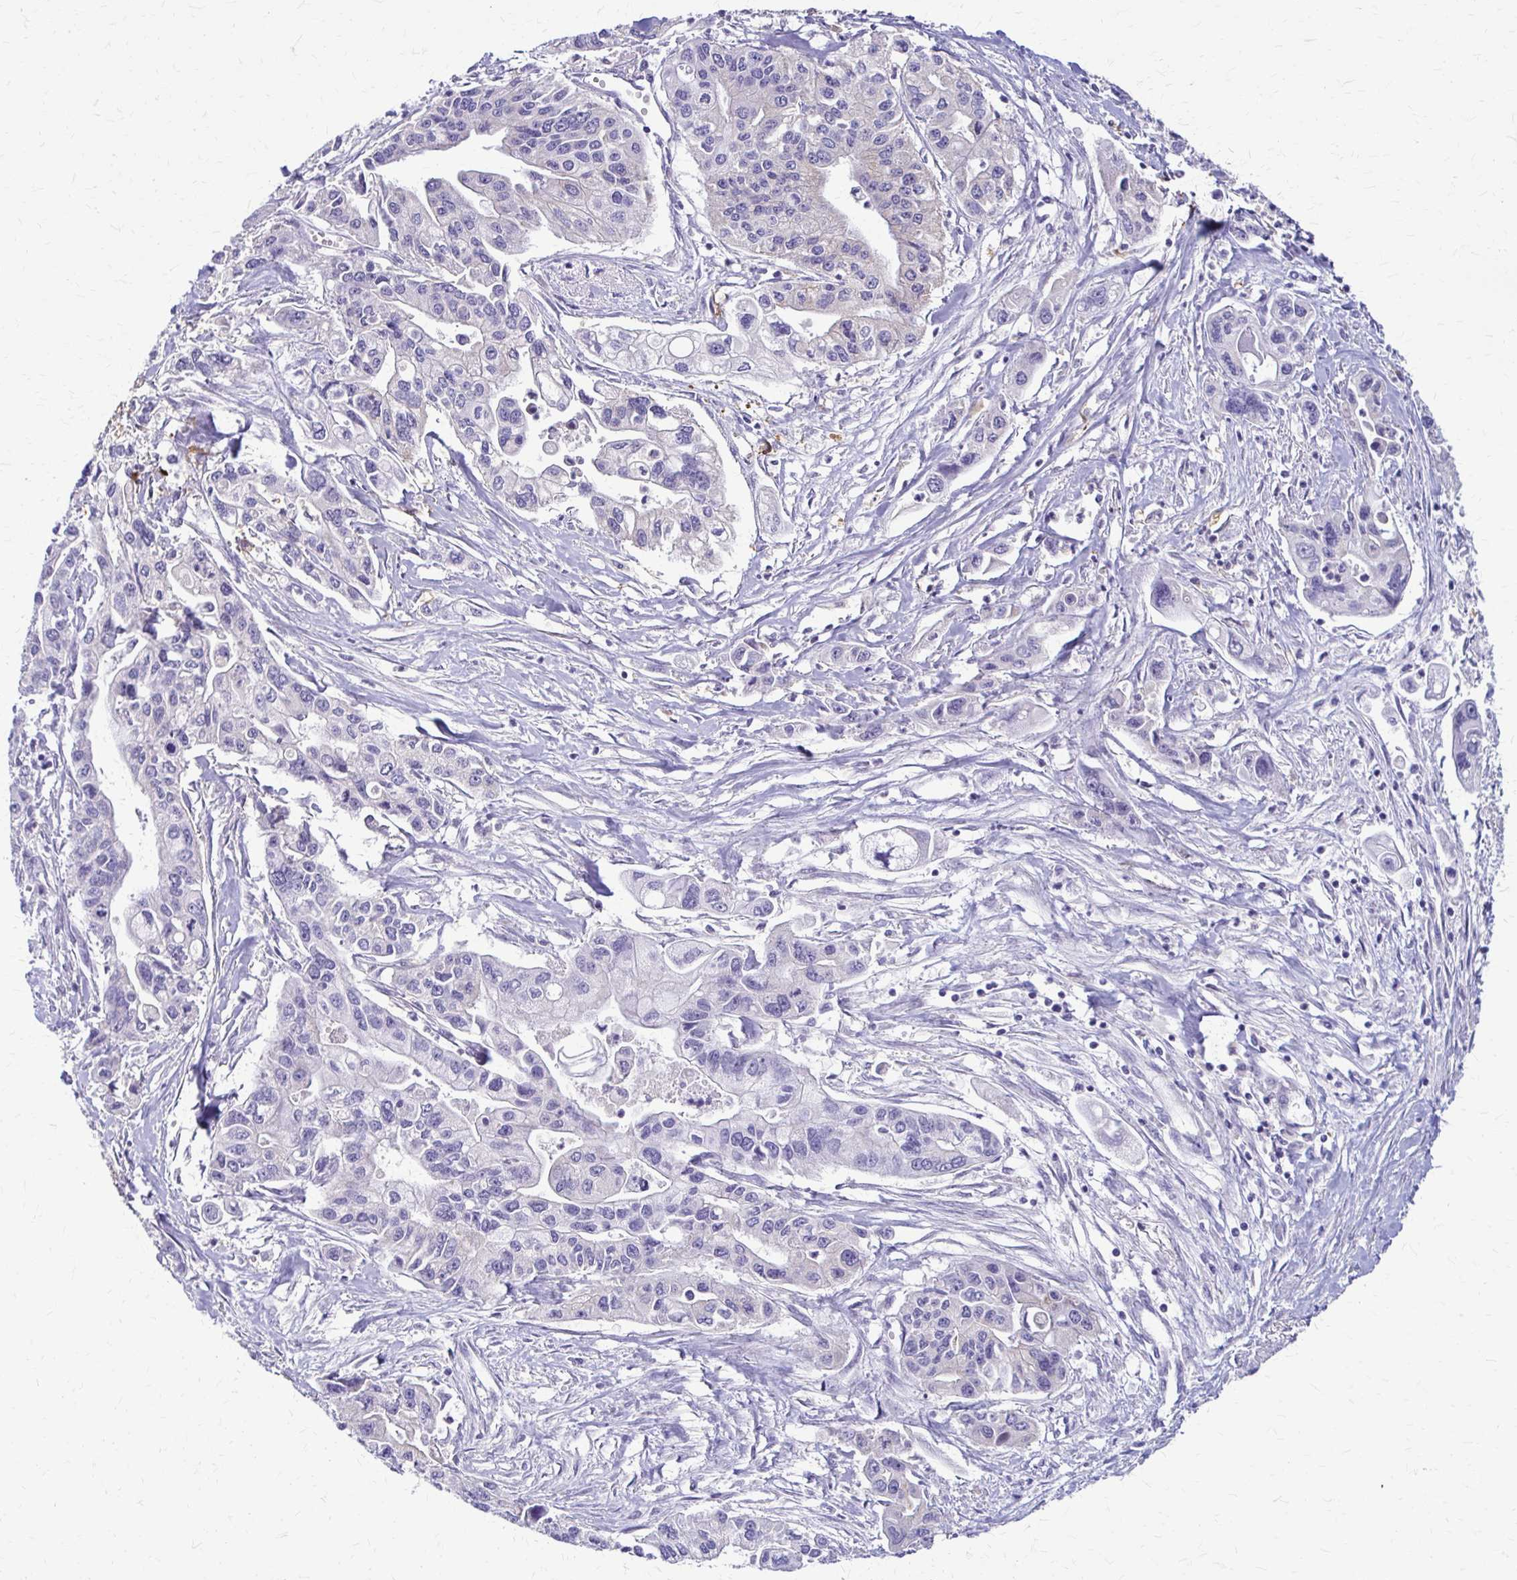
{"staining": {"intensity": "negative", "quantity": "none", "location": "none"}, "tissue": "pancreatic cancer", "cell_type": "Tumor cells", "image_type": "cancer", "snomed": [{"axis": "morphology", "description": "Adenocarcinoma, NOS"}, {"axis": "topography", "description": "Pancreas"}], "caption": "Tumor cells are negative for brown protein staining in pancreatic adenocarcinoma.", "gene": "SAMD13", "patient": {"sex": "male", "age": 62}}